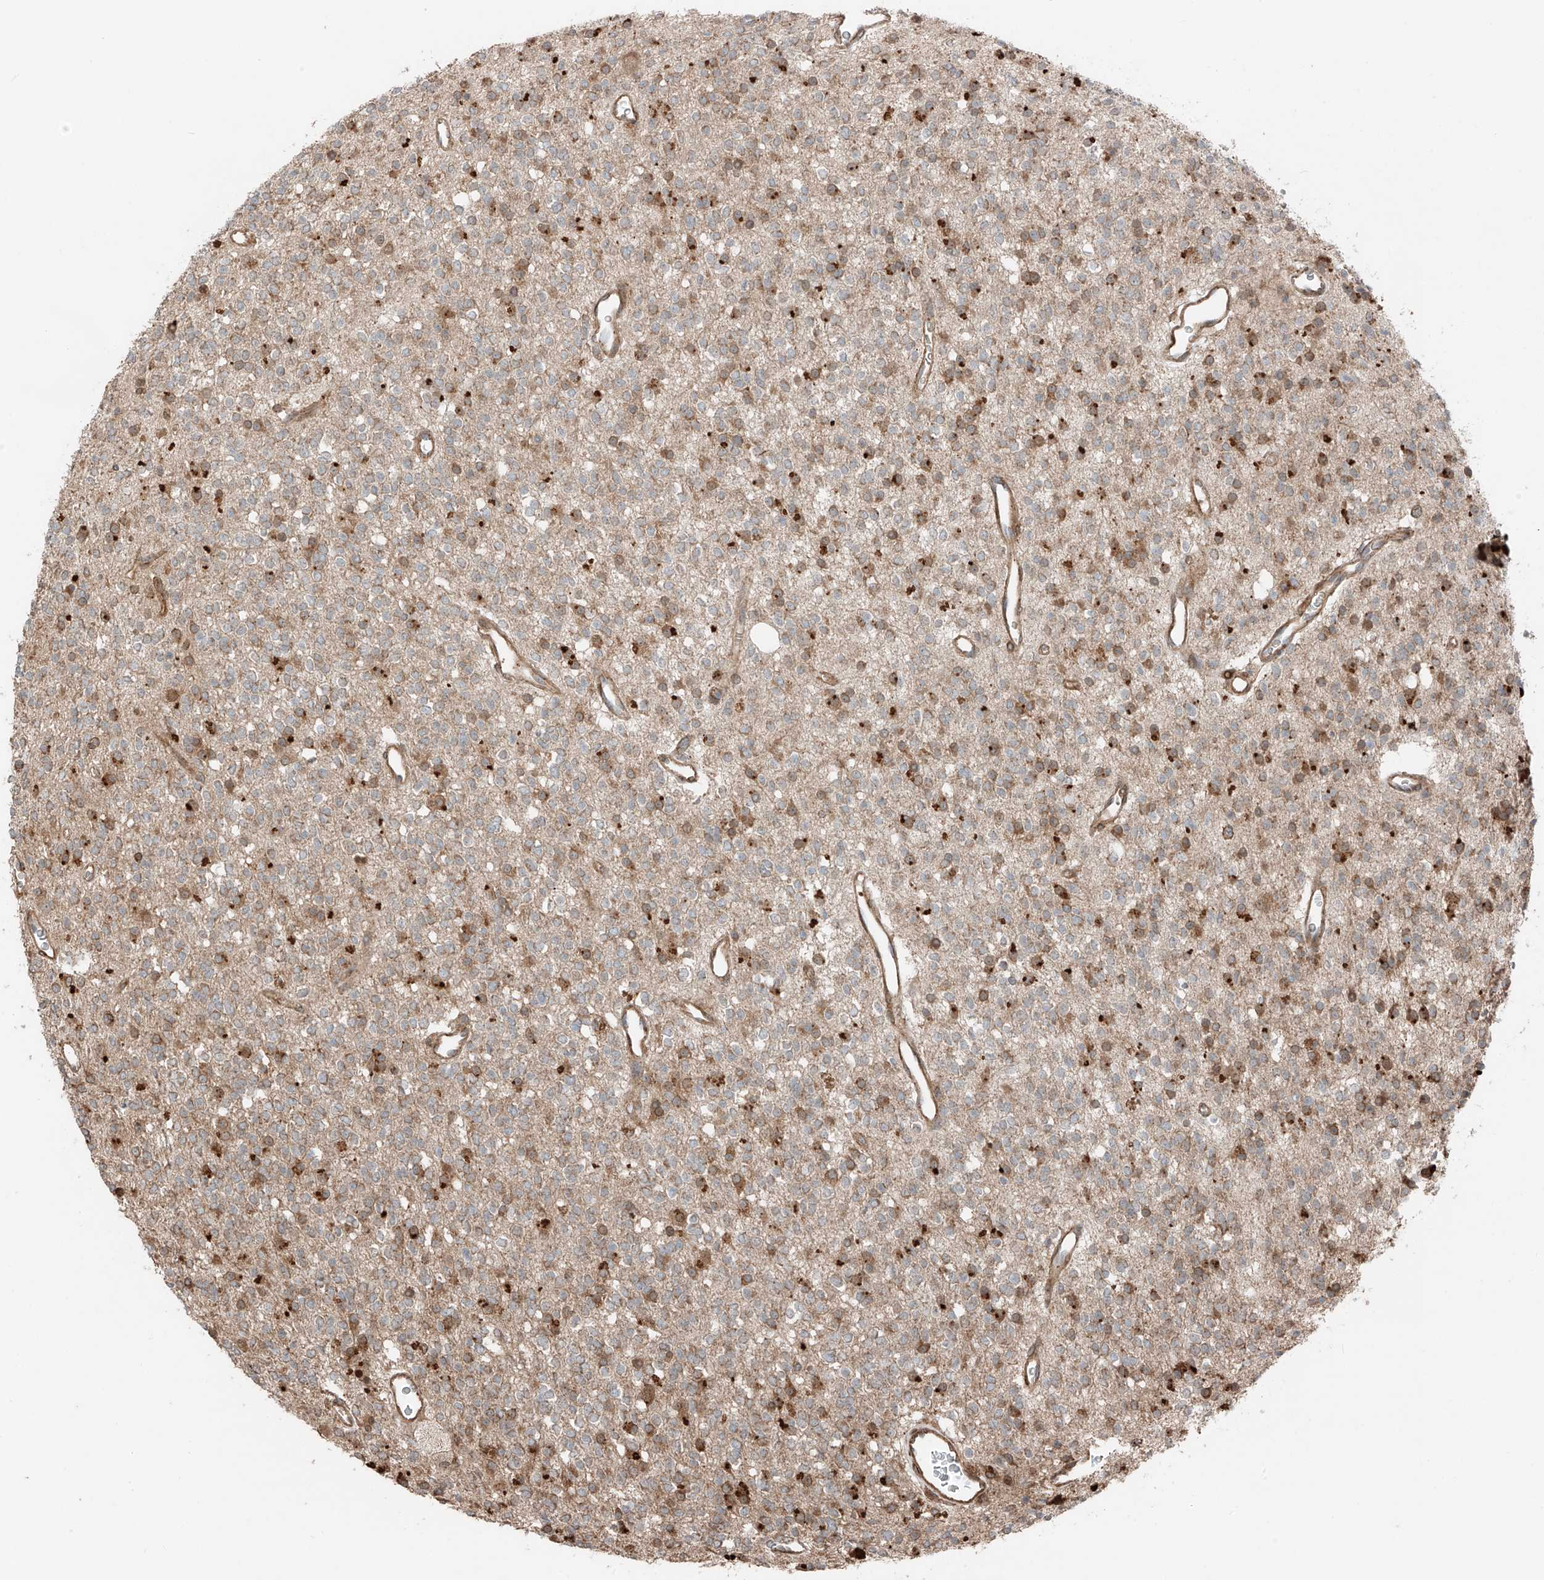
{"staining": {"intensity": "weak", "quantity": ">75%", "location": "cytoplasmic/membranous"}, "tissue": "glioma", "cell_type": "Tumor cells", "image_type": "cancer", "snomed": [{"axis": "morphology", "description": "Glioma, malignant, High grade"}, {"axis": "topography", "description": "Brain"}], "caption": "Brown immunohistochemical staining in malignant high-grade glioma shows weak cytoplasmic/membranous staining in about >75% of tumor cells.", "gene": "CEP162", "patient": {"sex": "male", "age": 34}}